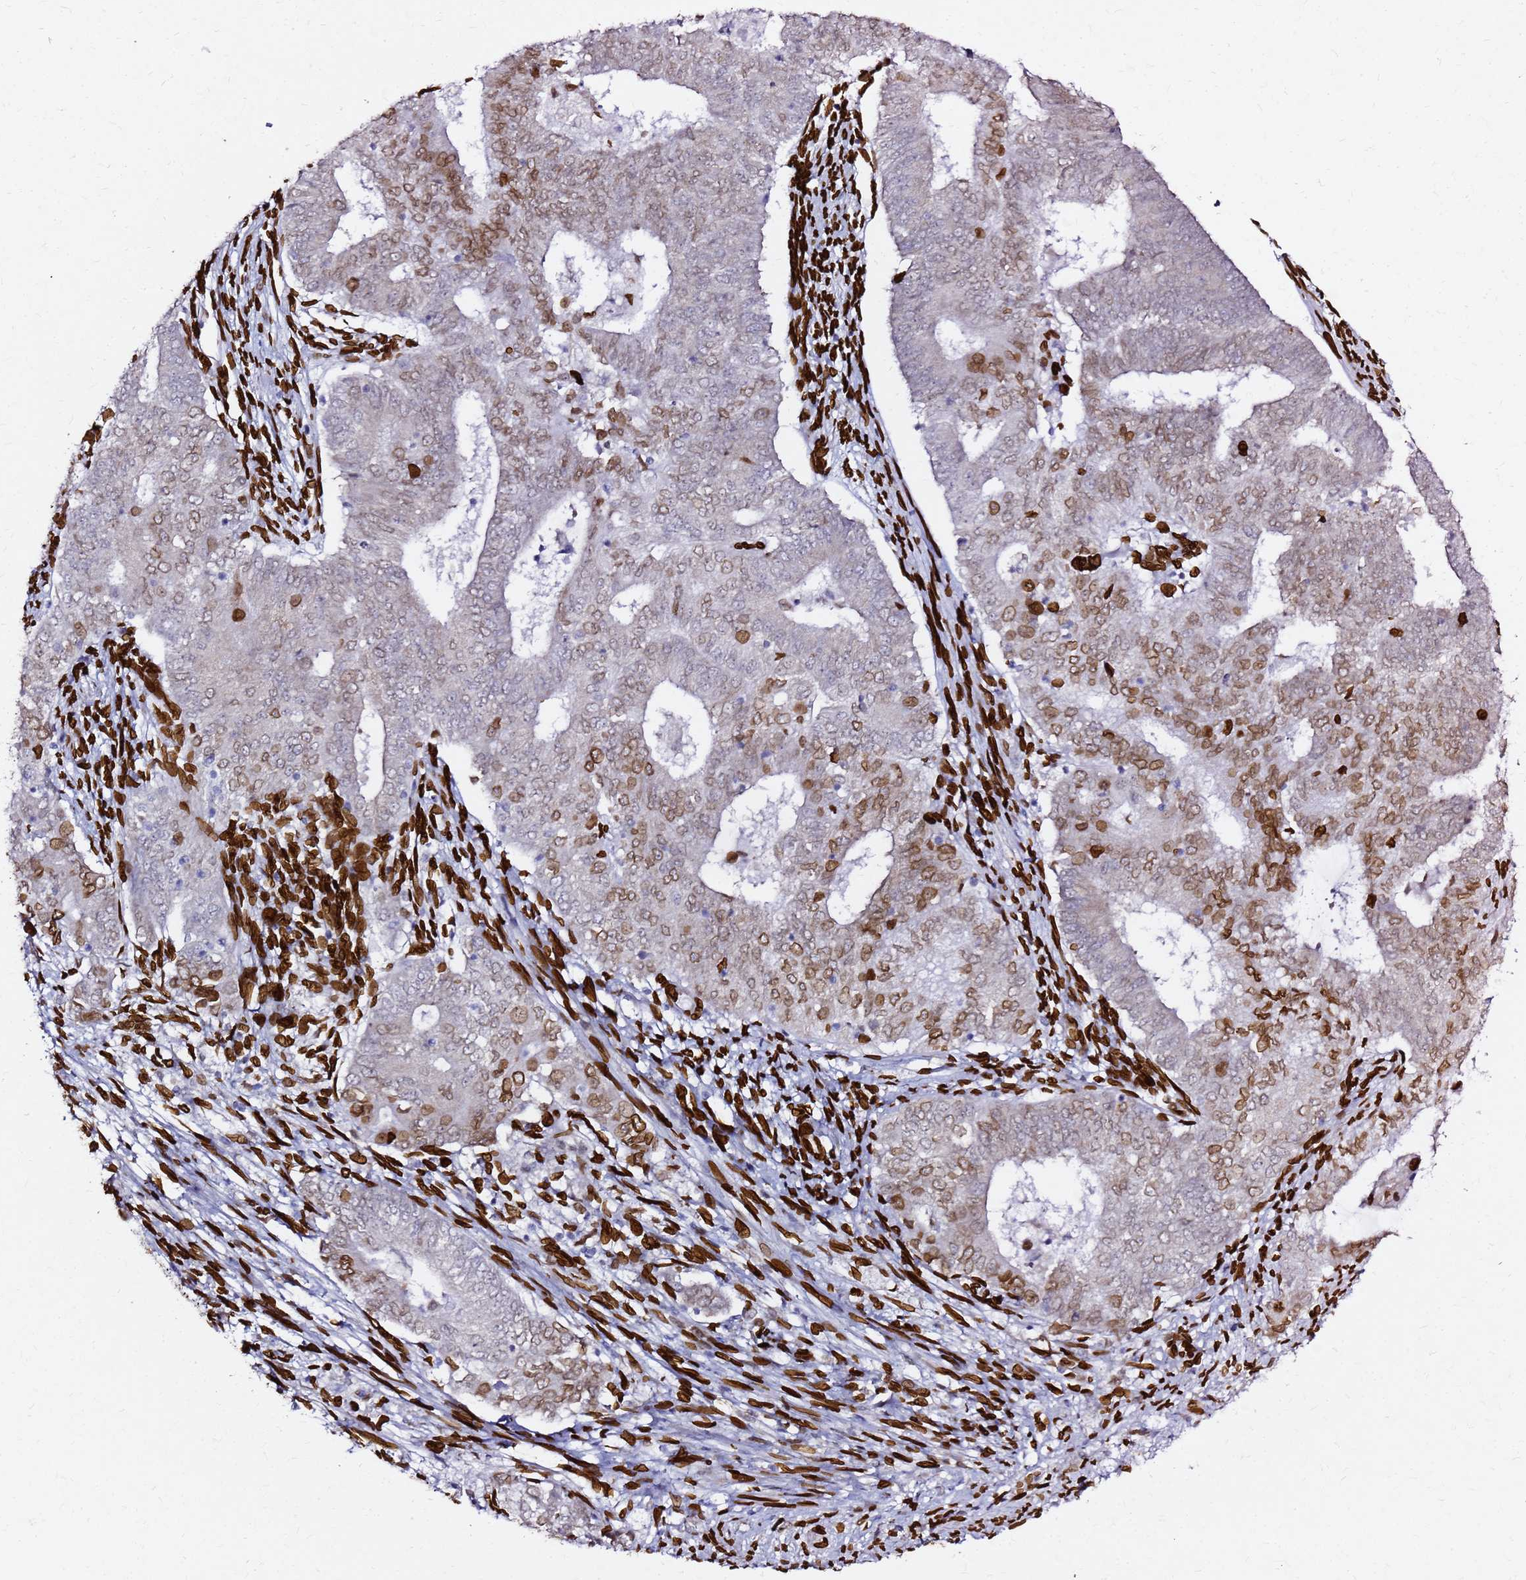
{"staining": {"intensity": "moderate", "quantity": "25%-75%", "location": "cytoplasmic/membranous,nuclear"}, "tissue": "endometrial cancer", "cell_type": "Tumor cells", "image_type": "cancer", "snomed": [{"axis": "morphology", "description": "Adenocarcinoma, NOS"}, {"axis": "topography", "description": "Endometrium"}], "caption": "Protein analysis of endometrial adenocarcinoma tissue shows moderate cytoplasmic/membranous and nuclear expression in approximately 25%-75% of tumor cells.", "gene": "C6orf141", "patient": {"sex": "female", "age": 62}}